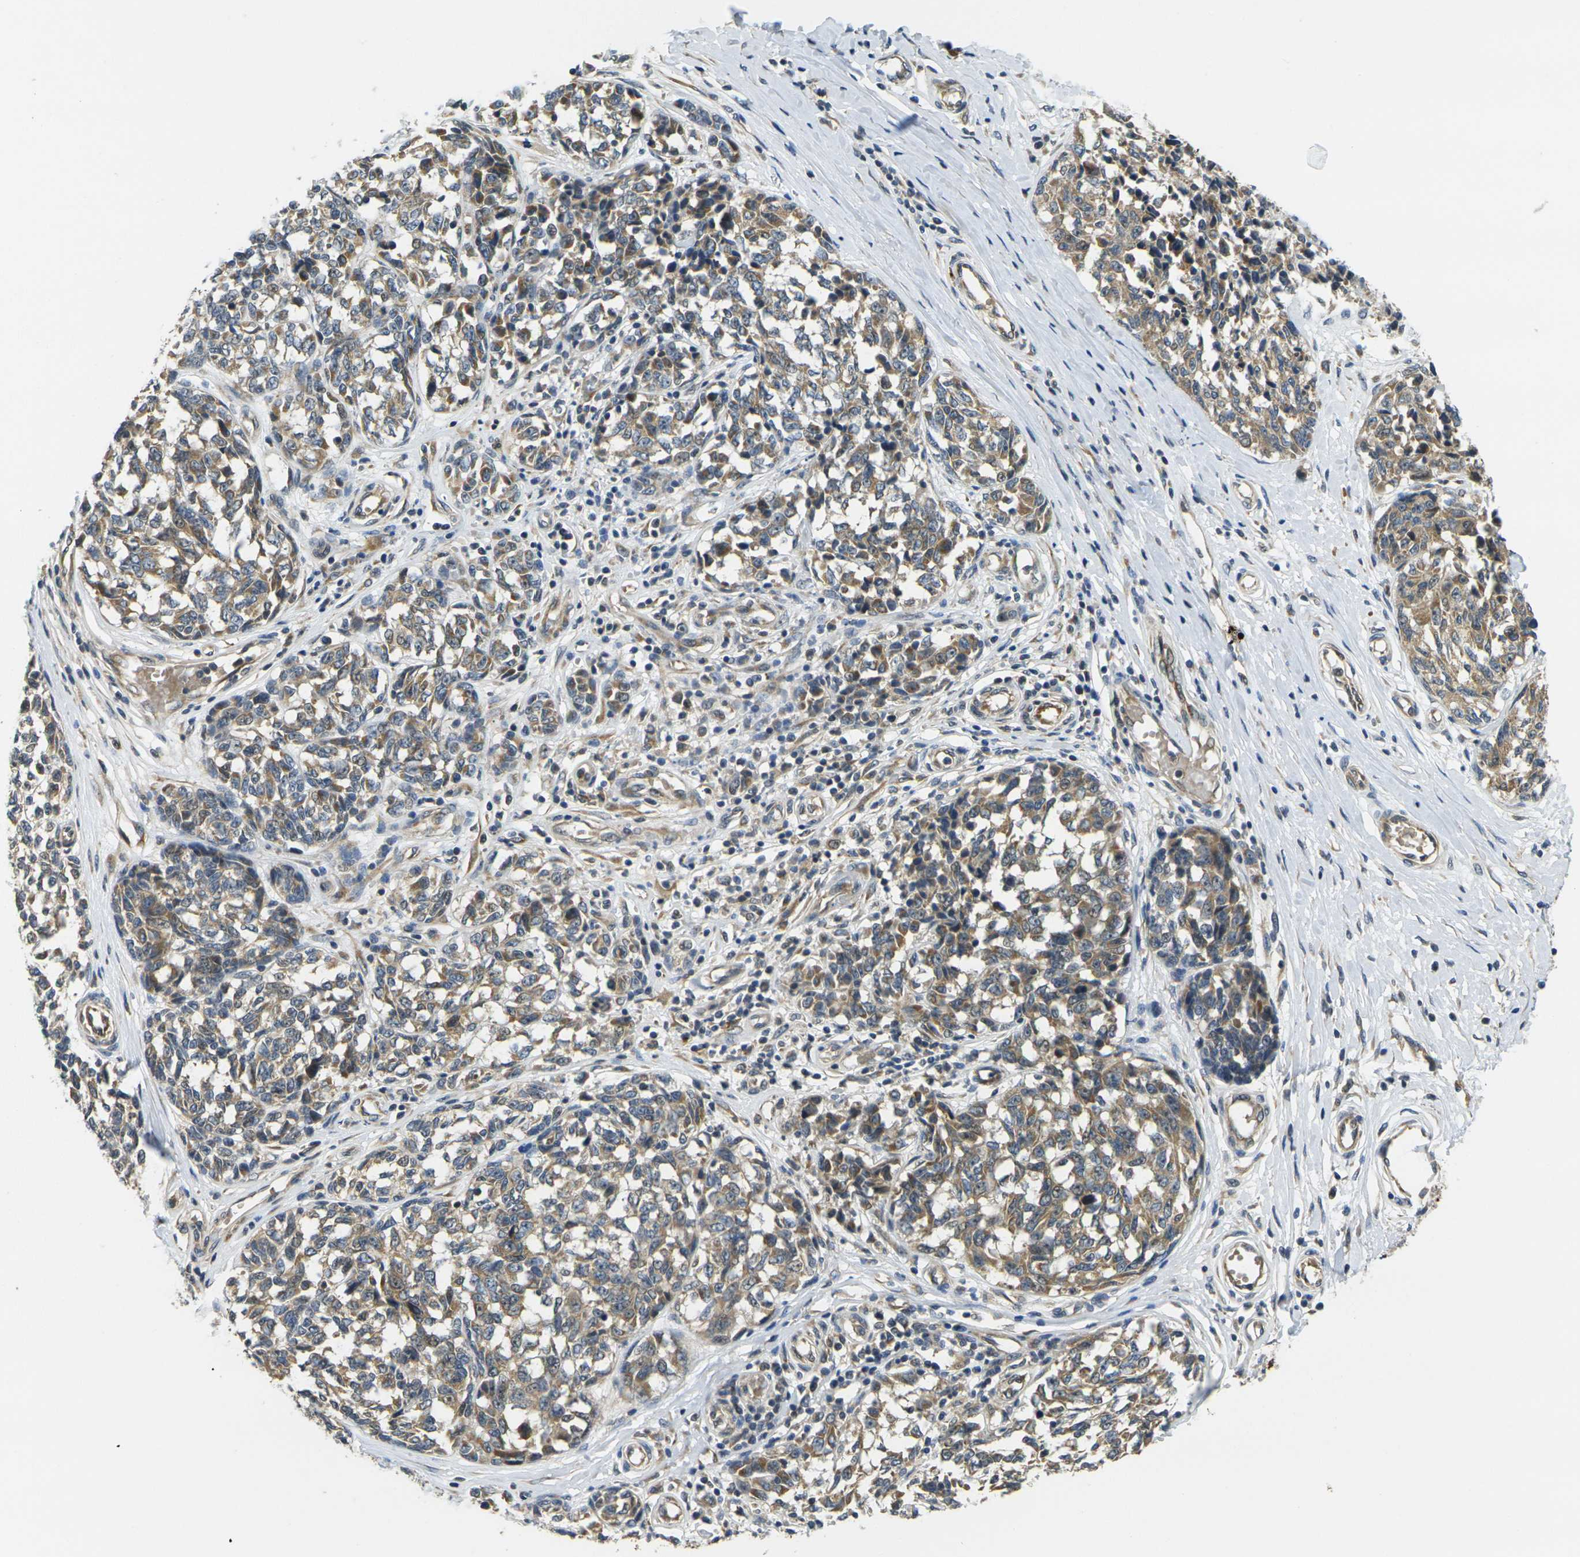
{"staining": {"intensity": "moderate", "quantity": ">75%", "location": "cytoplasmic/membranous"}, "tissue": "melanoma", "cell_type": "Tumor cells", "image_type": "cancer", "snomed": [{"axis": "morphology", "description": "Malignant melanoma, NOS"}, {"axis": "topography", "description": "Skin"}], "caption": "Protein analysis of malignant melanoma tissue shows moderate cytoplasmic/membranous staining in approximately >75% of tumor cells. The protein is stained brown, and the nuclei are stained in blue (DAB IHC with brightfield microscopy, high magnification).", "gene": "MINAR2", "patient": {"sex": "female", "age": 64}}